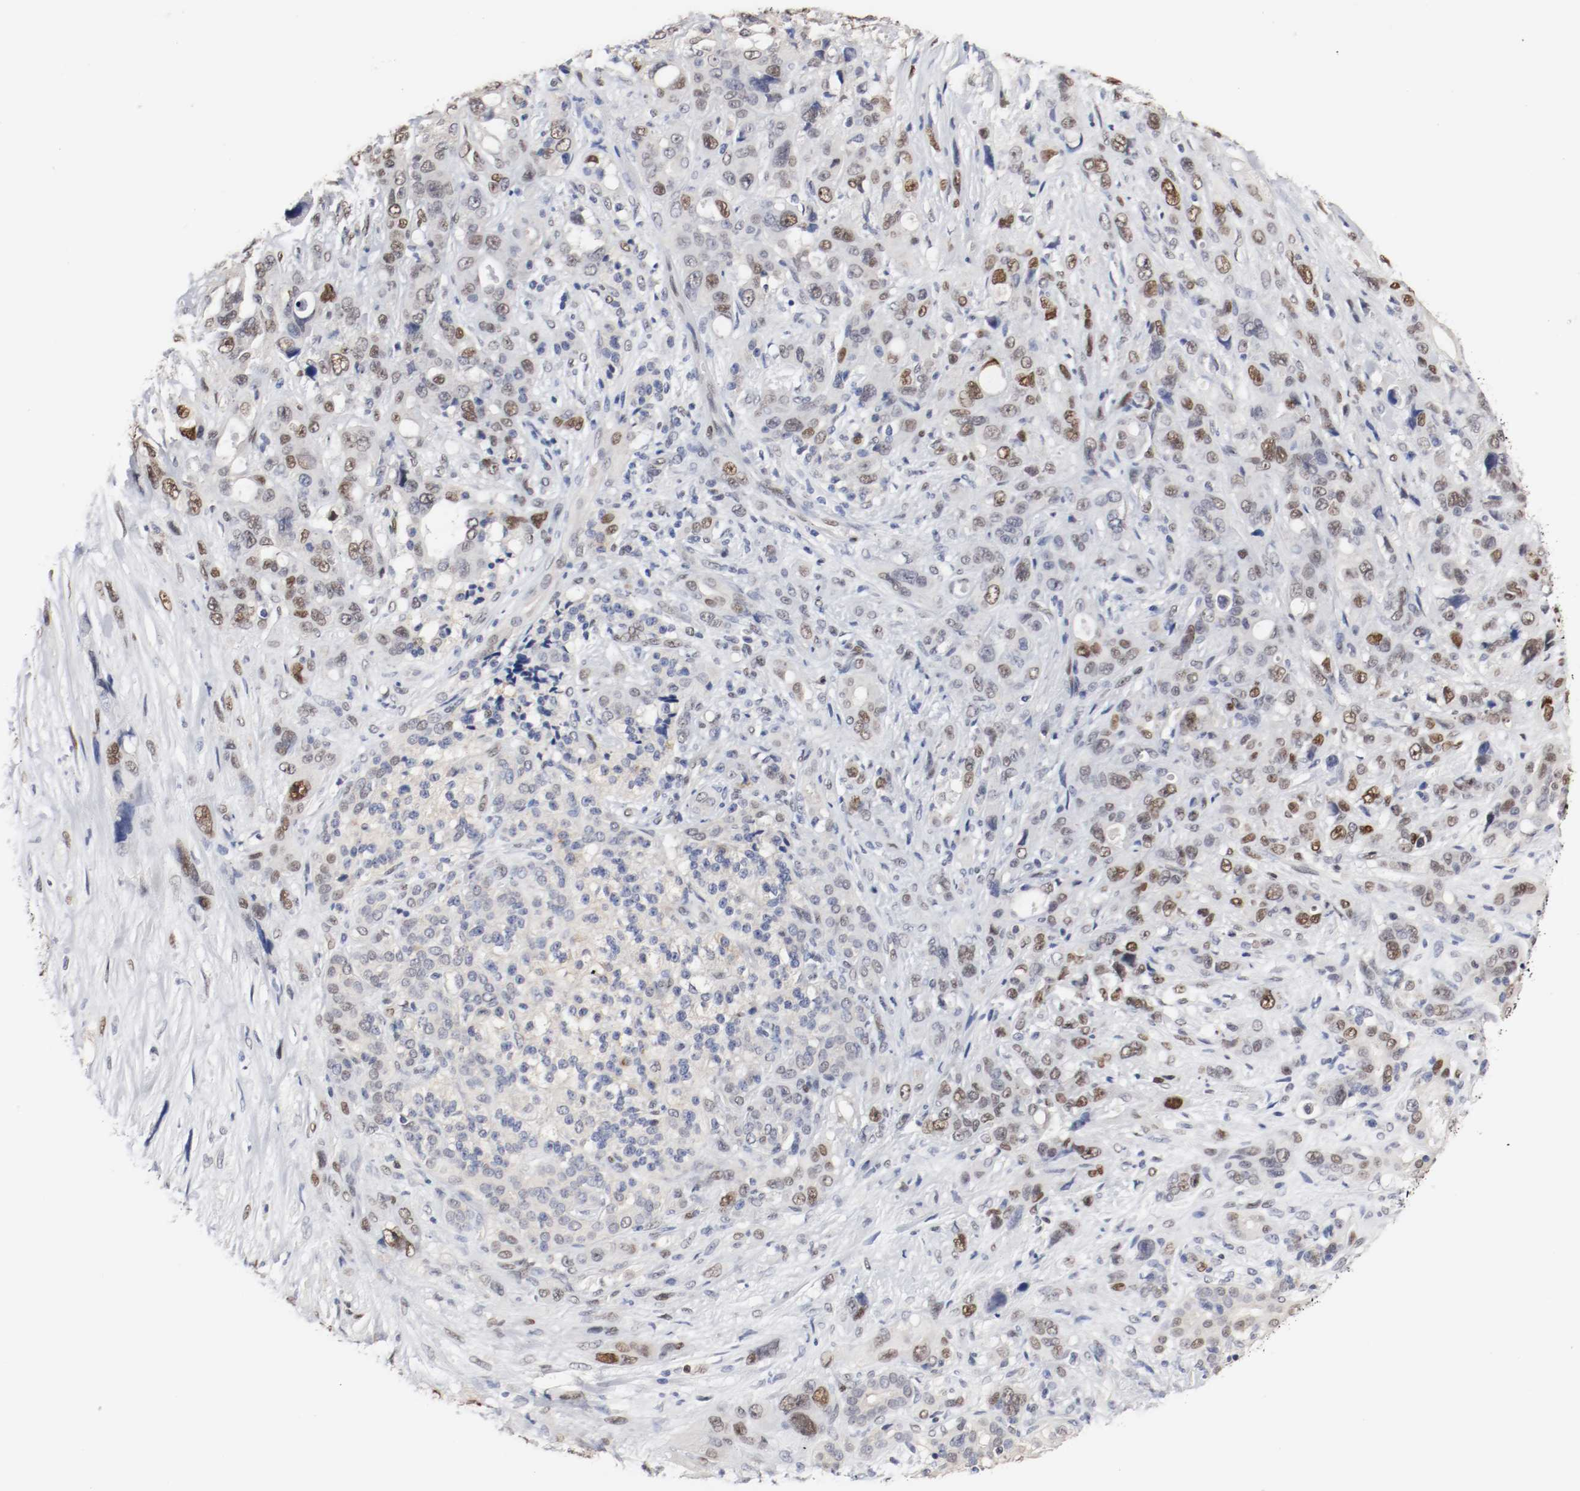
{"staining": {"intensity": "moderate", "quantity": "25%-75%", "location": "nuclear"}, "tissue": "pancreatic cancer", "cell_type": "Tumor cells", "image_type": "cancer", "snomed": [{"axis": "morphology", "description": "Adenocarcinoma, NOS"}, {"axis": "topography", "description": "Pancreas"}], "caption": "Pancreatic cancer tissue demonstrates moderate nuclear staining in approximately 25%-75% of tumor cells Using DAB (brown) and hematoxylin (blue) stains, captured at high magnification using brightfield microscopy.", "gene": "FOSL2", "patient": {"sex": "male", "age": 46}}